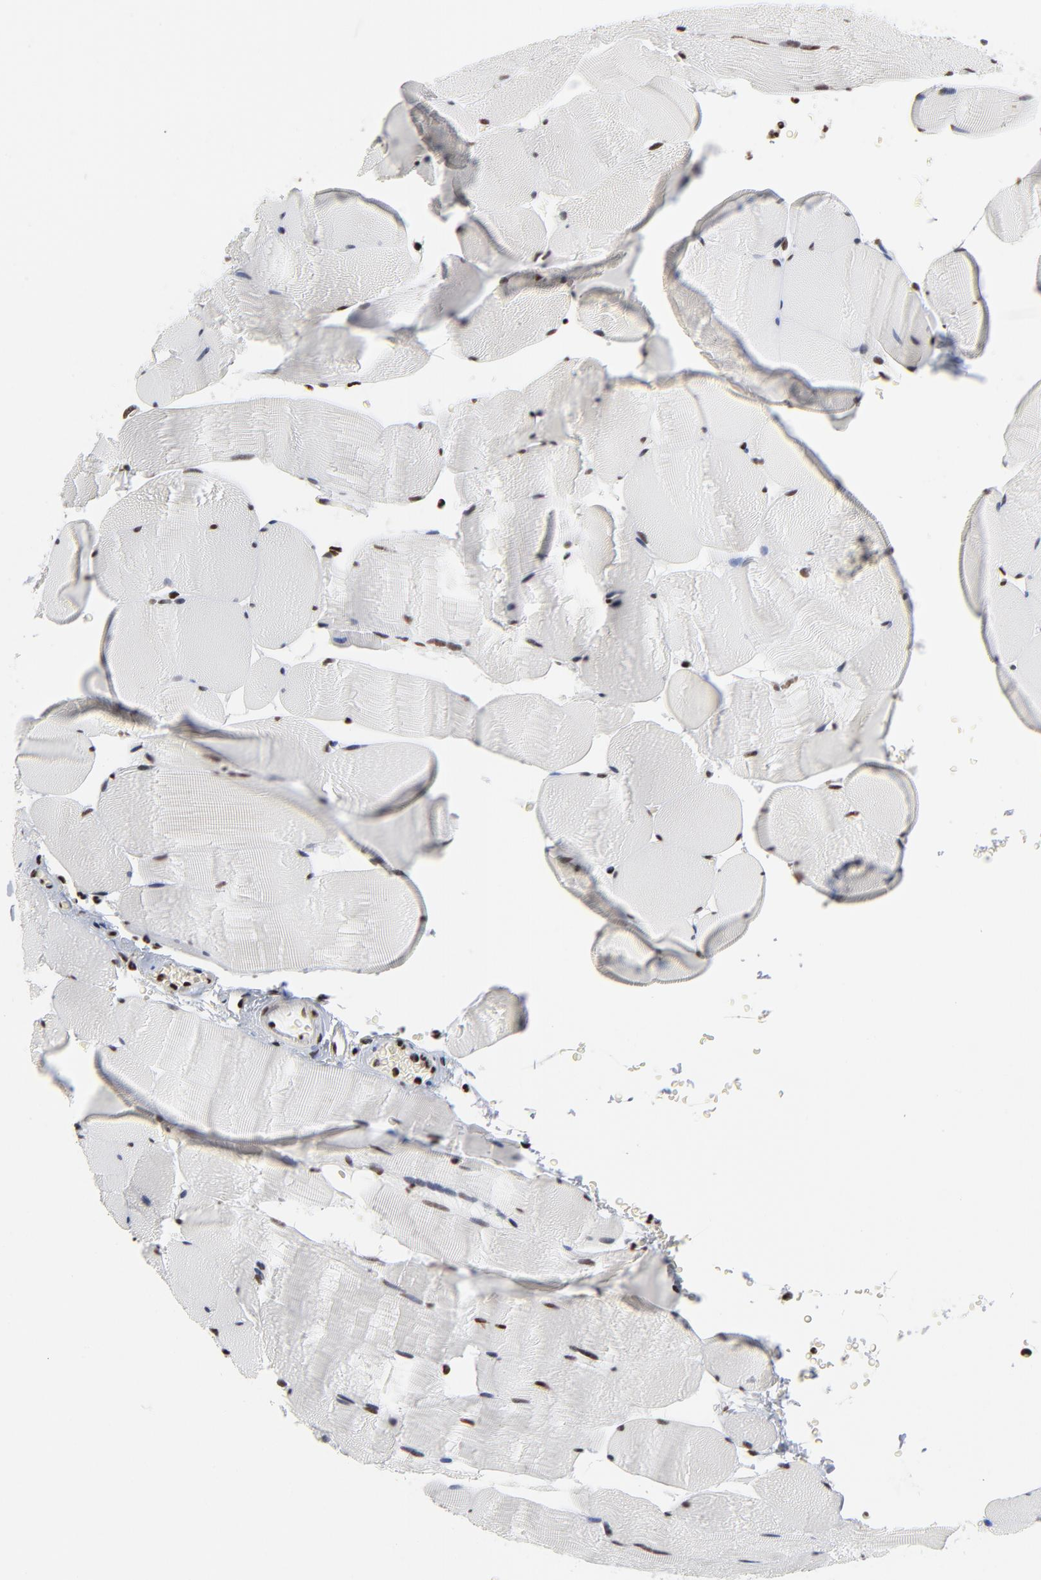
{"staining": {"intensity": "weak", "quantity": "25%-75%", "location": "nuclear"}, "tissue": "skeletal muscle", "cell_type": "Myocytes", "image_type": "normal", "snomed": [{"axis": "morphology", "description": "Normal tissue, NOS"}, {"axis": "topography", "description": "Skeletal muscle"}], "caption": "Normal skeletal muscle was stained to show a protein in brown. There is low levels of weak nuclear staining in approximately 25%-75% of myocytes. (DAB IHC, brown staining for protein, blue staining for nuclei).", "gene": "CREB1", "patient": {"sex": "male", "age": 62}}